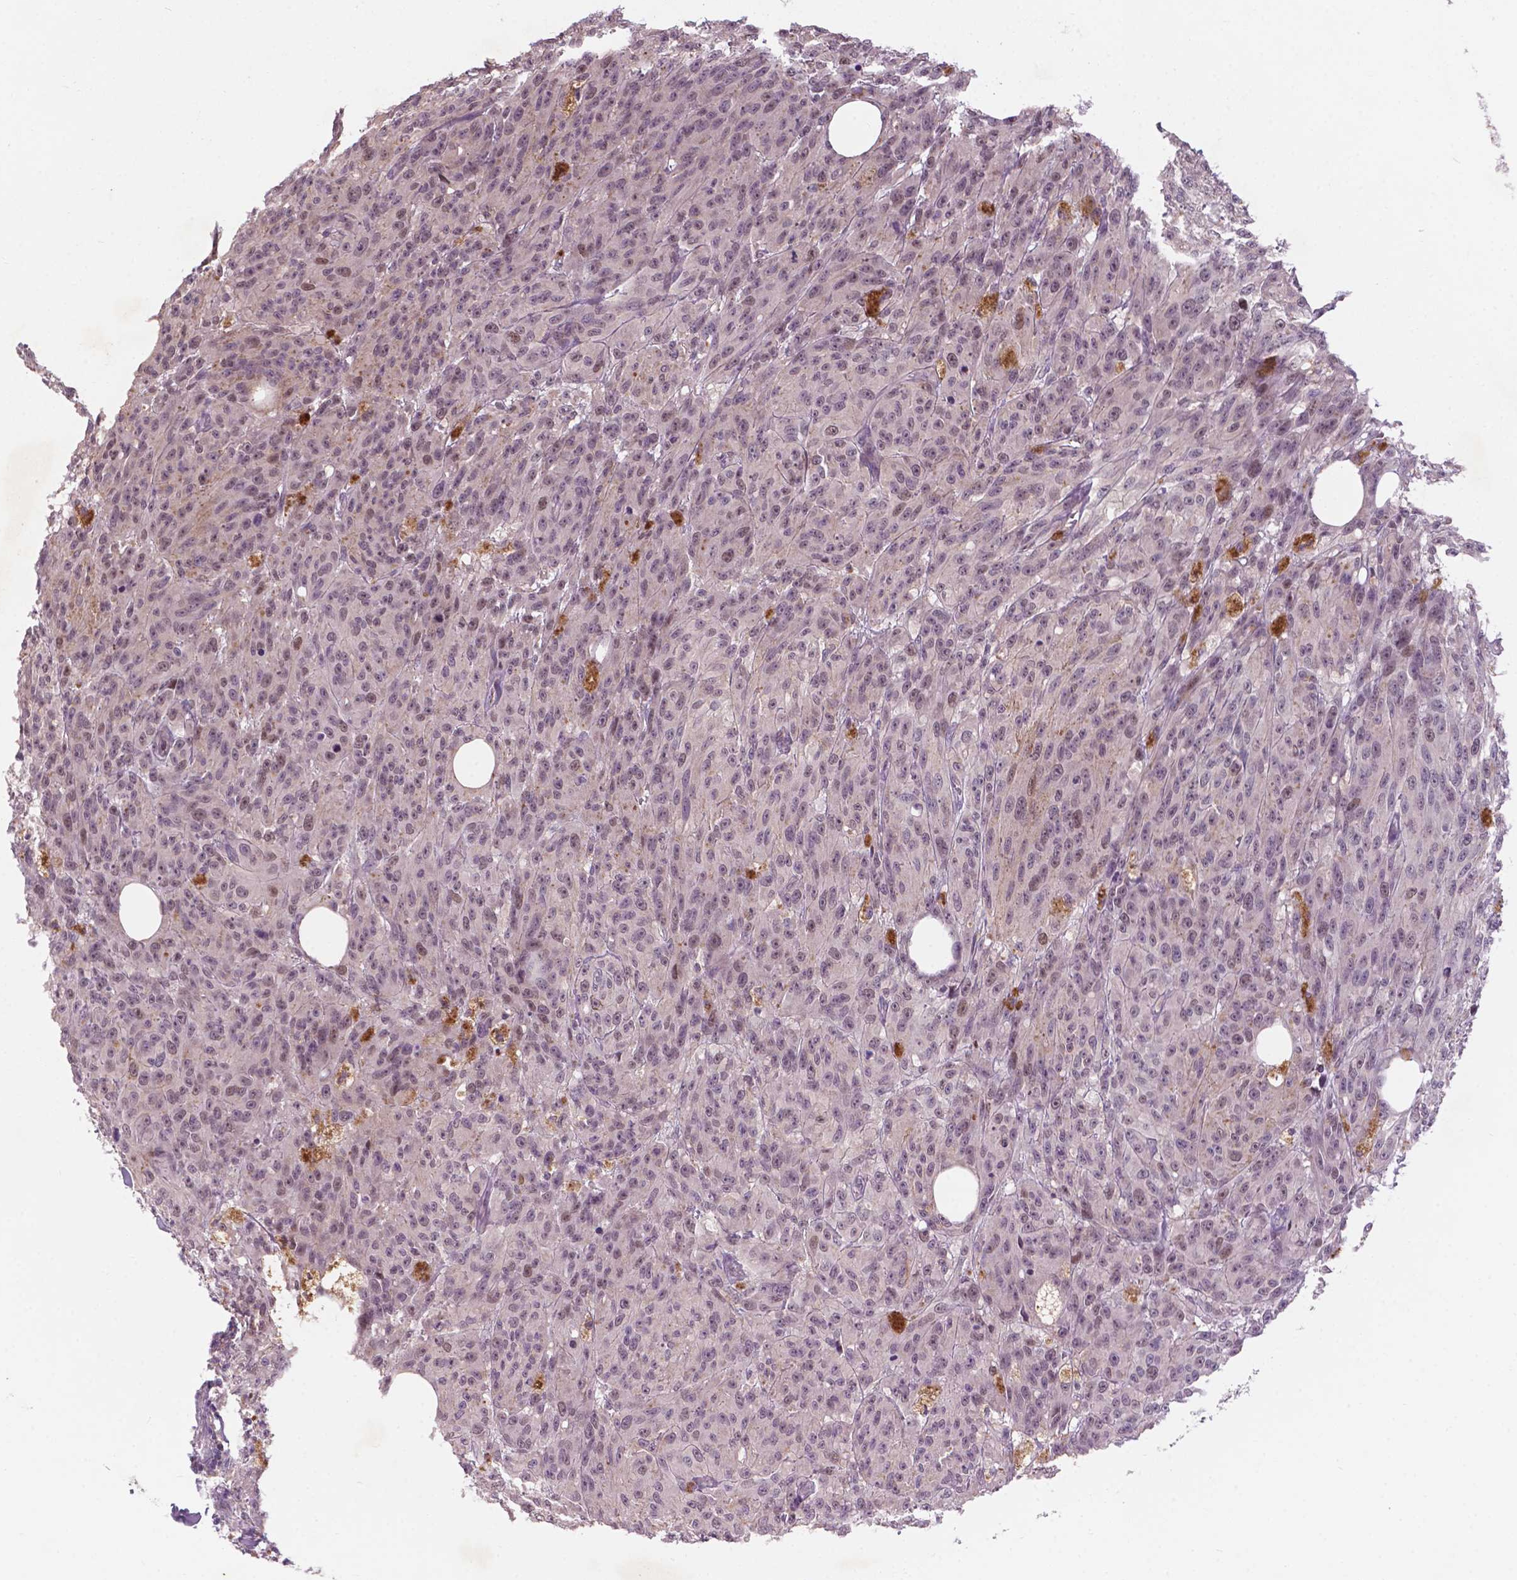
{"staining": {"intensity": "moderate", "quantity": "25%-75%", "location": "cytoplasmic/membranous,nuclear"}, "tissue": "melanoma", "cell_type": "Tumor cells", "image_type": "cancer", "snomed": [{"axis": "morphology", "description": "Malignant melanoma, NOS"}, {"axis": "topography", "description": "Skin"}], "caption": "Malignant melanoma stained for a protein demonstrates moderate cytoplasmic/membranous and nuclear positivity in tumor cells. The staining is performed using DAB (3,3'-diaminobenzidine) brown chromogen to label protein expression. The nuclei are counter-stained blue using hematoxylin.", "gene": "NFAT5", "patient": {"sex": "female", "age": 34}}